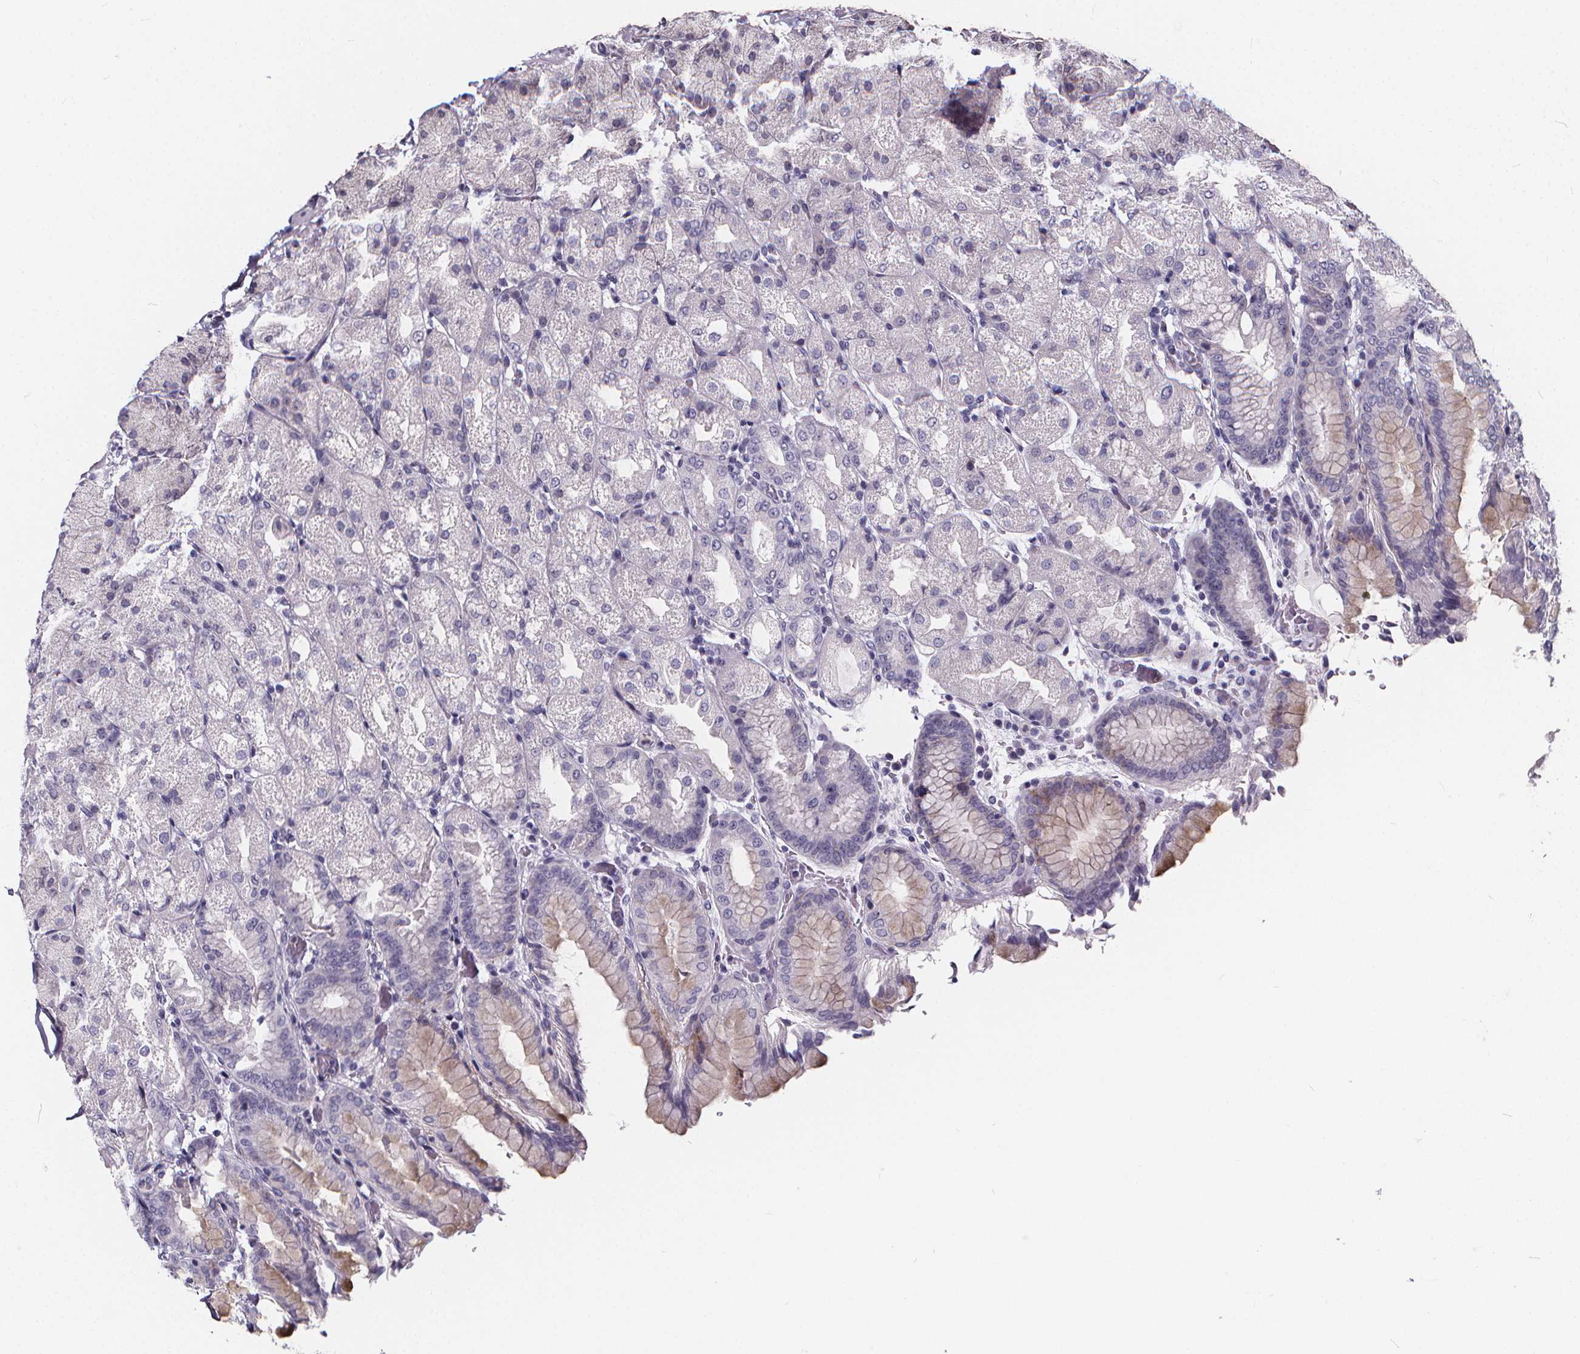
{"staining": {"intensity": "weak", "quantity": "<25%", "location": "cytoplasmic/membranous"}, "tissue": "stomach", "cell_type": "Glandular cells", "image_type": "normal", "snomed": [{"axis": "morphology", "description": "Normal tissue, NOS"}, {"axis": "topography", "description": "Stomach, upper"}, {"axis": "topography", "description": "Stomach"}, {"axis": "topography", "description": "Stomach, lower"}], "caption": "A high-resolution photomicrograph shows immunohistochemistry (IHC) staining of benign stomach, which demonstrates no significant staining in glandular cells.", "gene": "SPEF2", "patient": {"sex": "male", "age": 62}}